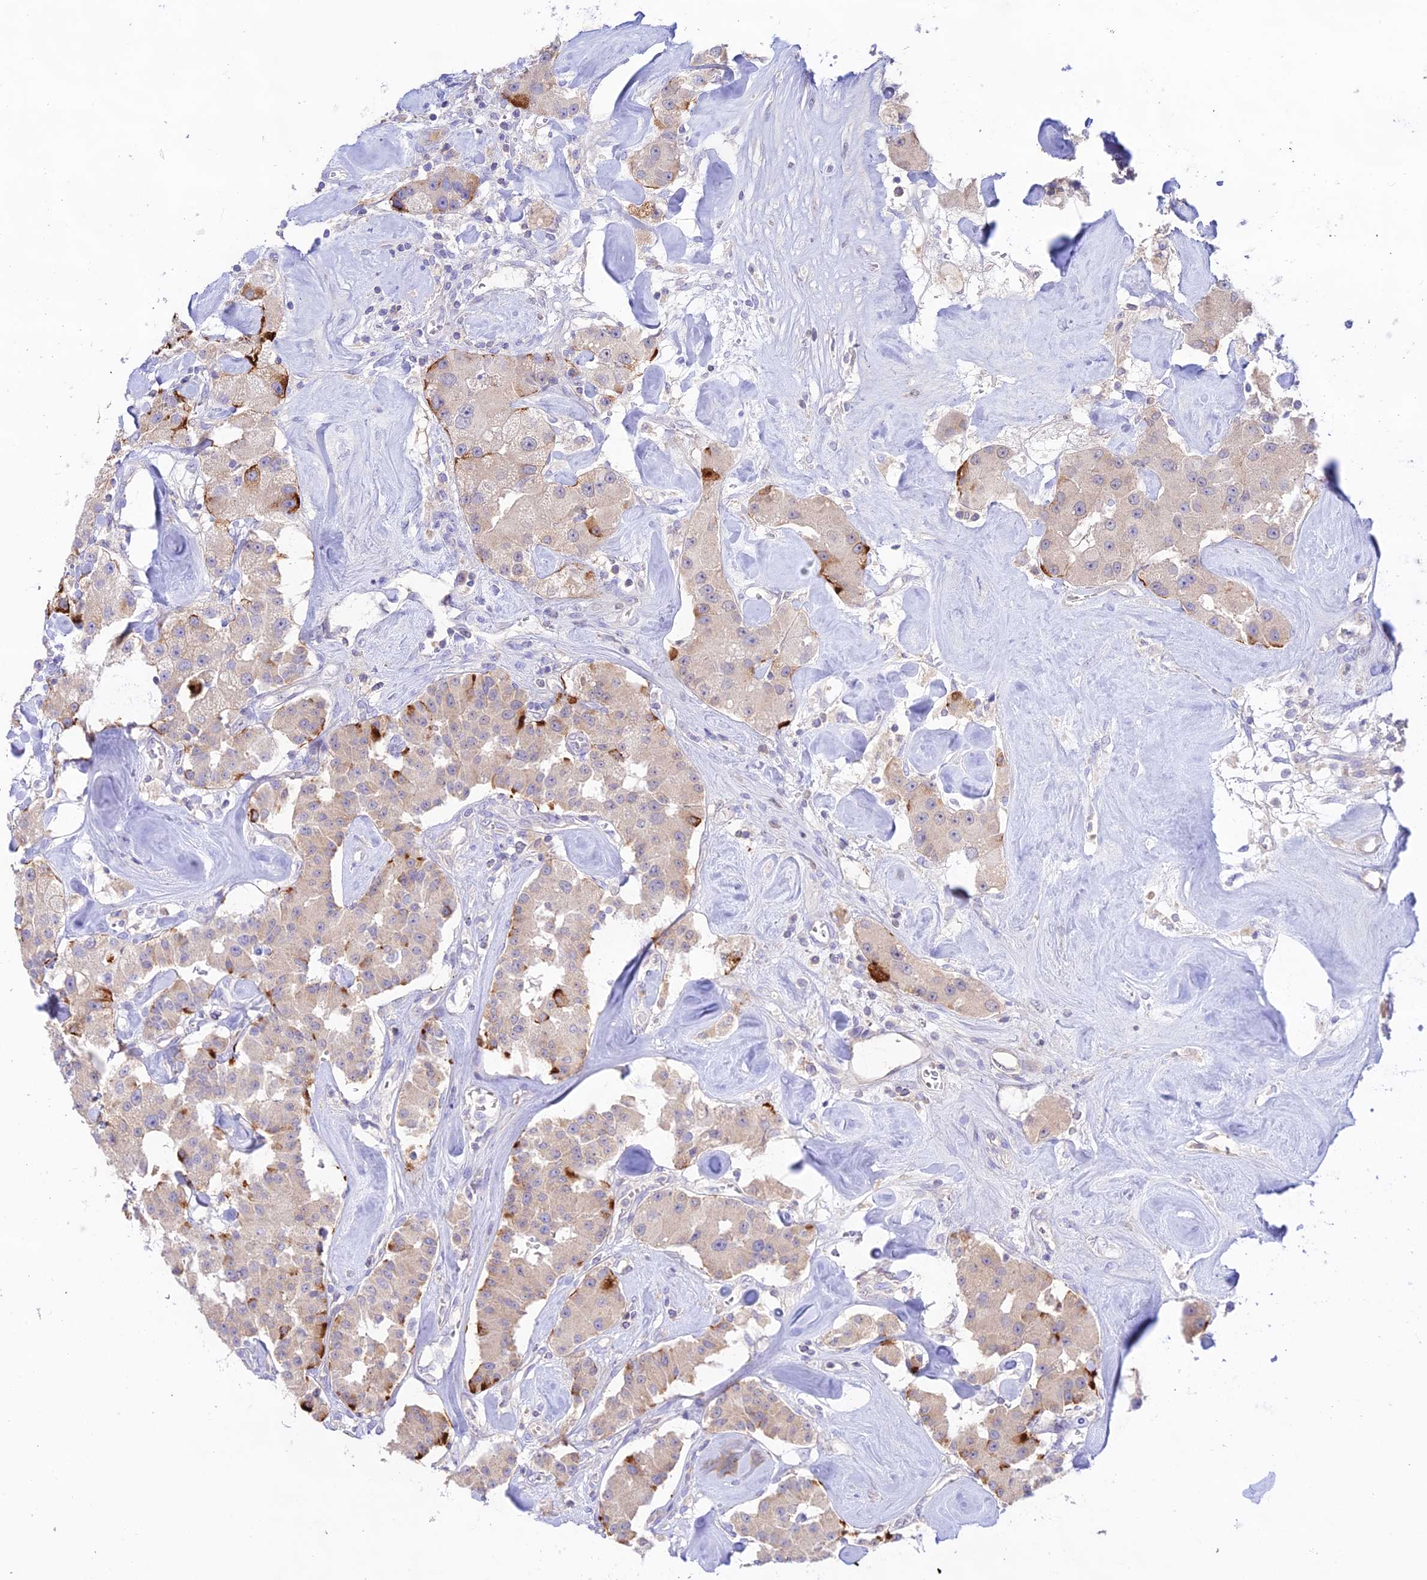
{"staining": {"intensity": "strong", "quantity": "<25%", "location": "cytoplasmic/membranous"}, "tissue": "carcinoid", "cell_type": "Tumor cells", "image_type": "cancer", "snomed": [{"axis": "morphology", "description": "Carcinoid, malignant, NOS"}, {"axis": "topography", "description": "Pancreas"}], "caption": "Immunohistochemistry (IHC) staining of carcinoid, which displays medium levels of strong cytoplasmic/membranous expression in about <25% of tumor cells indicating strong cytoplasmic/membranous protein positivity. The staining was performed using DAB (3,3'-diaminobenzidine) (brown) for protein detection and nuclei were counterstained in hematoxylin (blue).", "gene": "NLRP9", "patient": {"sex": "male", "age": 41}}